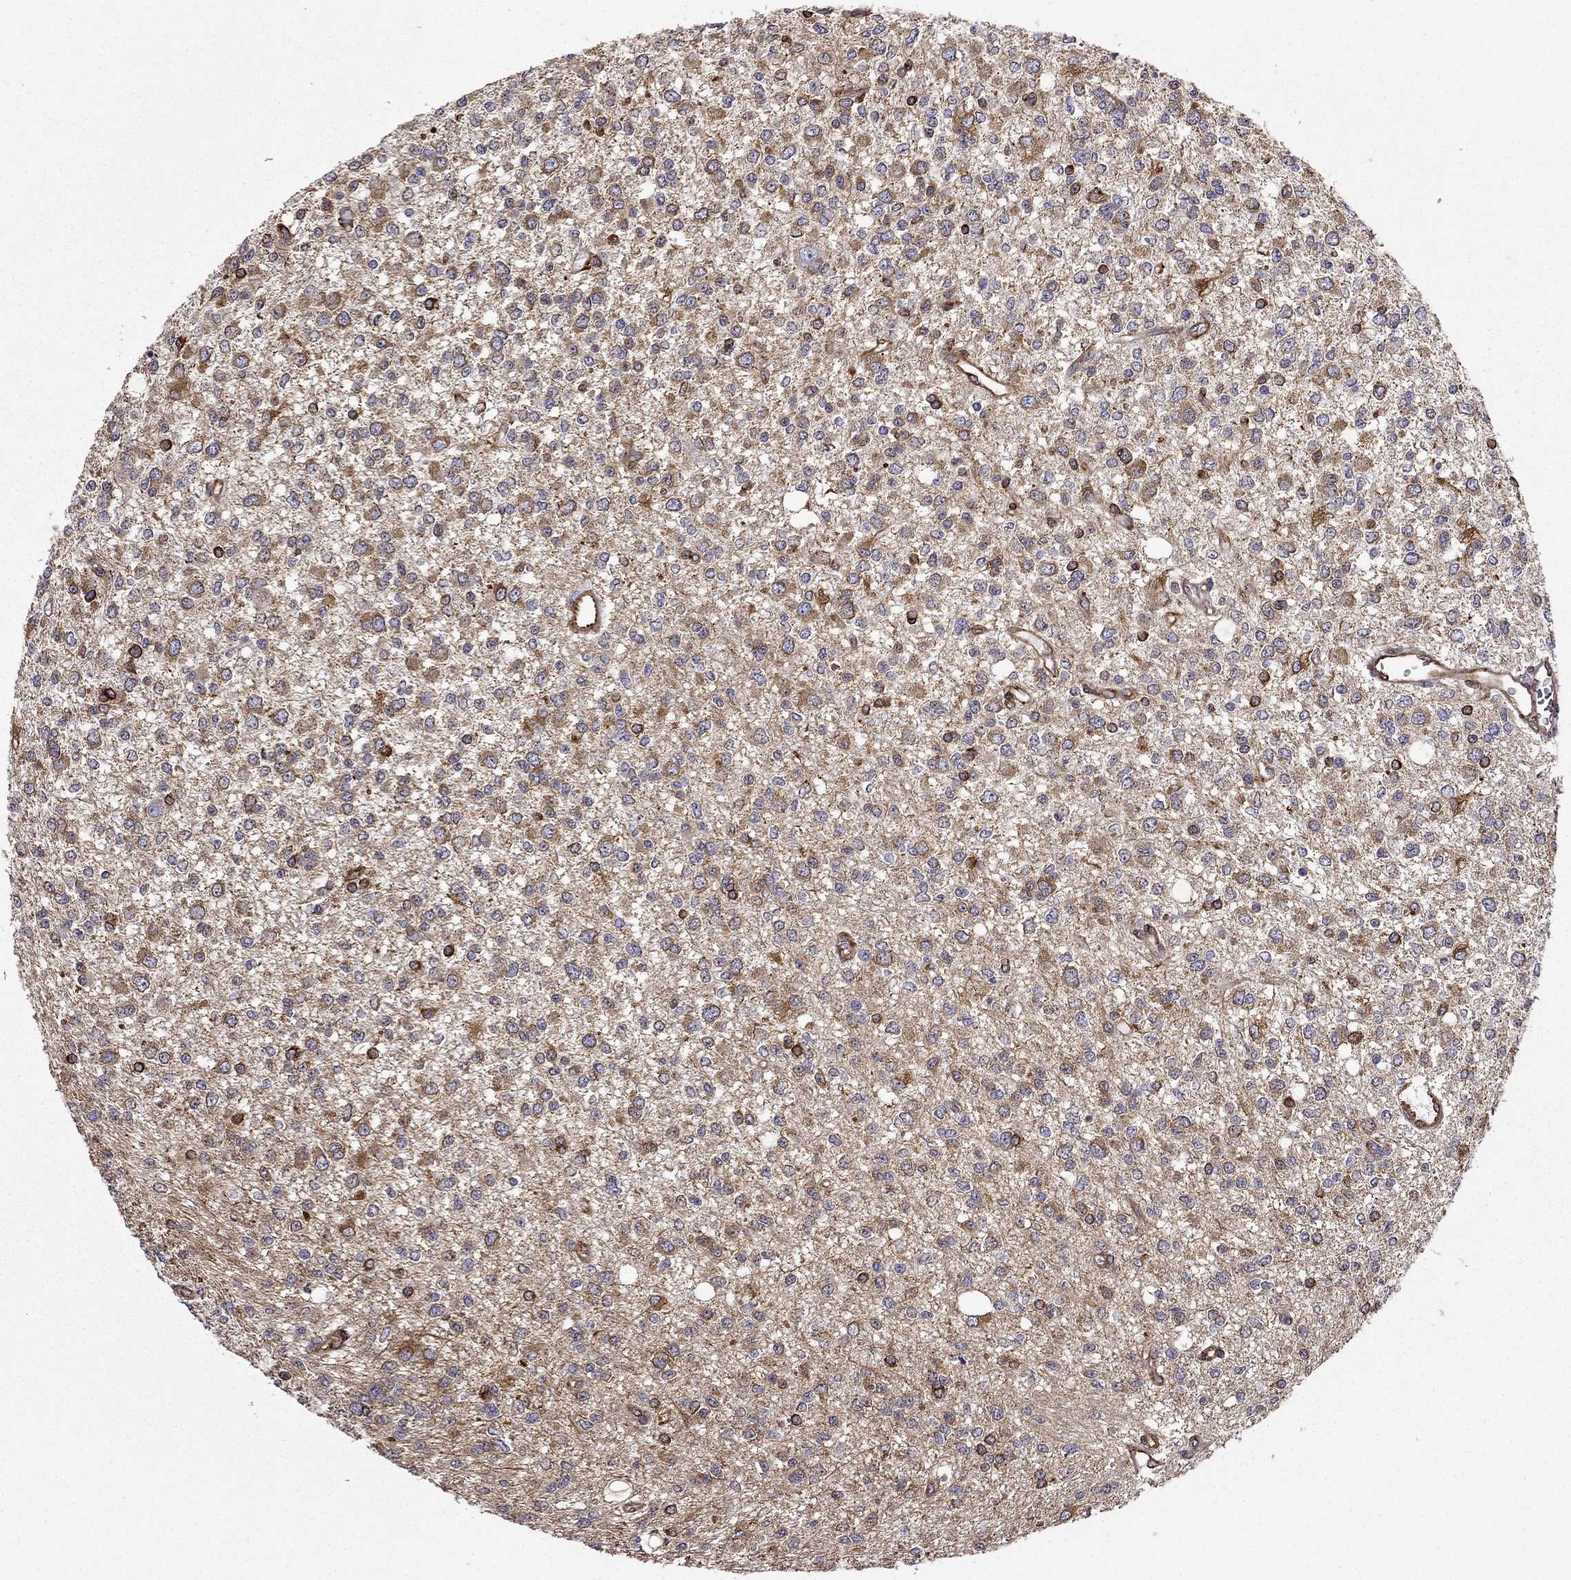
{"staining": {"intensity": "moderate", "quantity": "<25%", "location": "cytoplasmic/membranous"}, "tissue": "glioma", "cell_type": "Tumor cells", "image_type": "cancer", "snomed": [{"axis": "morphology", "description": "Glioma, malignant, Low grade"}, {"axis": "topography", "description": "Brain"}], "caption": "Malignant glioma (low-grade) was stained to show a protein in brown. There is low levels of moderate cytoplasmic/membranous positivity in approximately <25% of tumor cells.", "gene": "MAP4", "patient": {"sex": "male", "age": 67}}